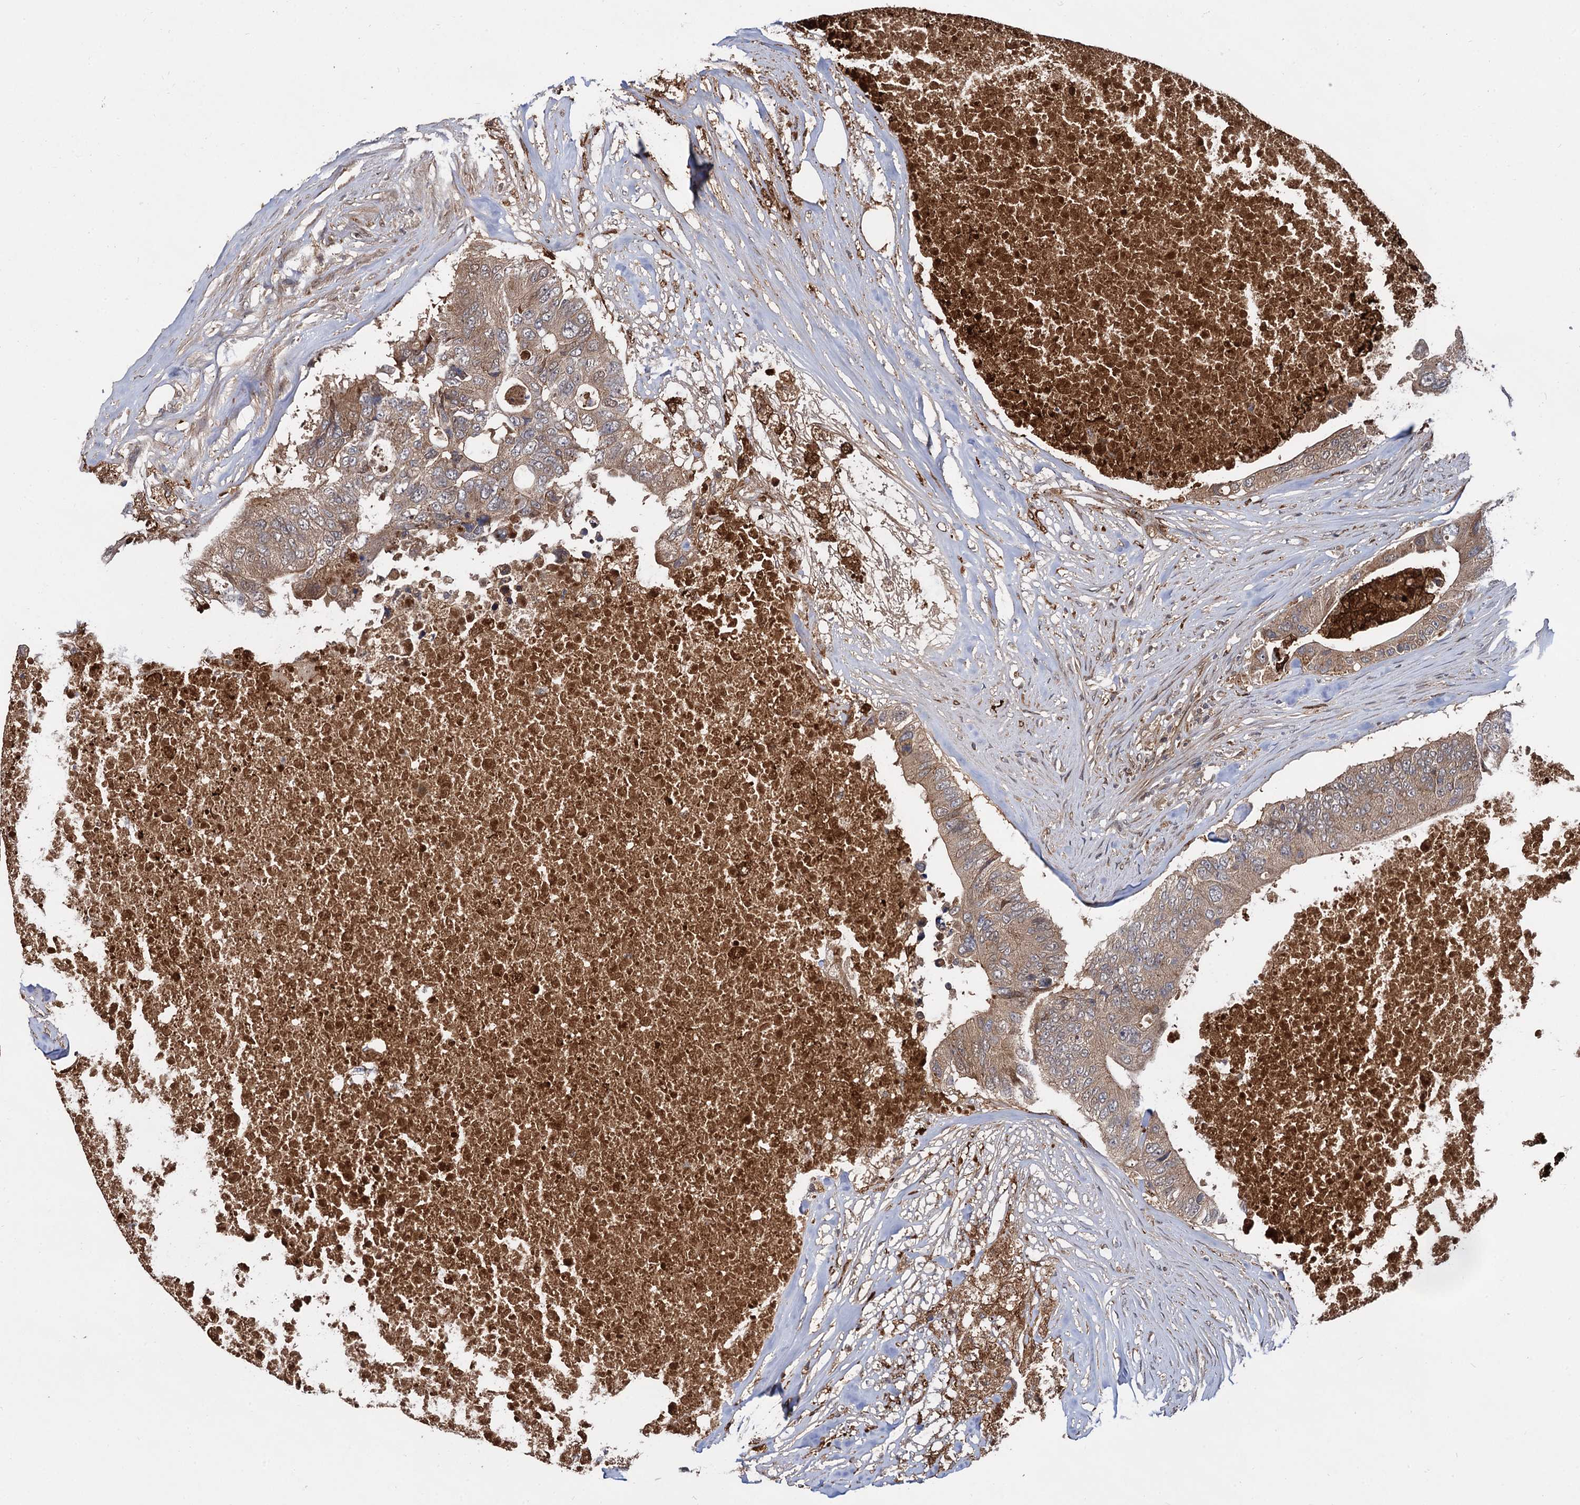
{"staining": {"intensity": "moderate", "quantity": ">75%", "location": "cytoplasmic/membranous"}, "tissue": "colorectal cancer", "cell_type": "Tumor cells", "image_type": "cancer", "snomed": [{"axis": "morphology", "description": "Adenocarcinoma, NOS"}, {"axis": "topography", "description": "Colon"}], "caption": "Immunohistochemistry (IHC) image of colorectal cancer (adenocarcinoma) stained for a protein (brown), which shows medium levels of moderate cytoplasmic/membranous positivity in about >75% of tumor cells.", "gene": "SELENOP", "patient": {"sex": "male", "age": 71}}